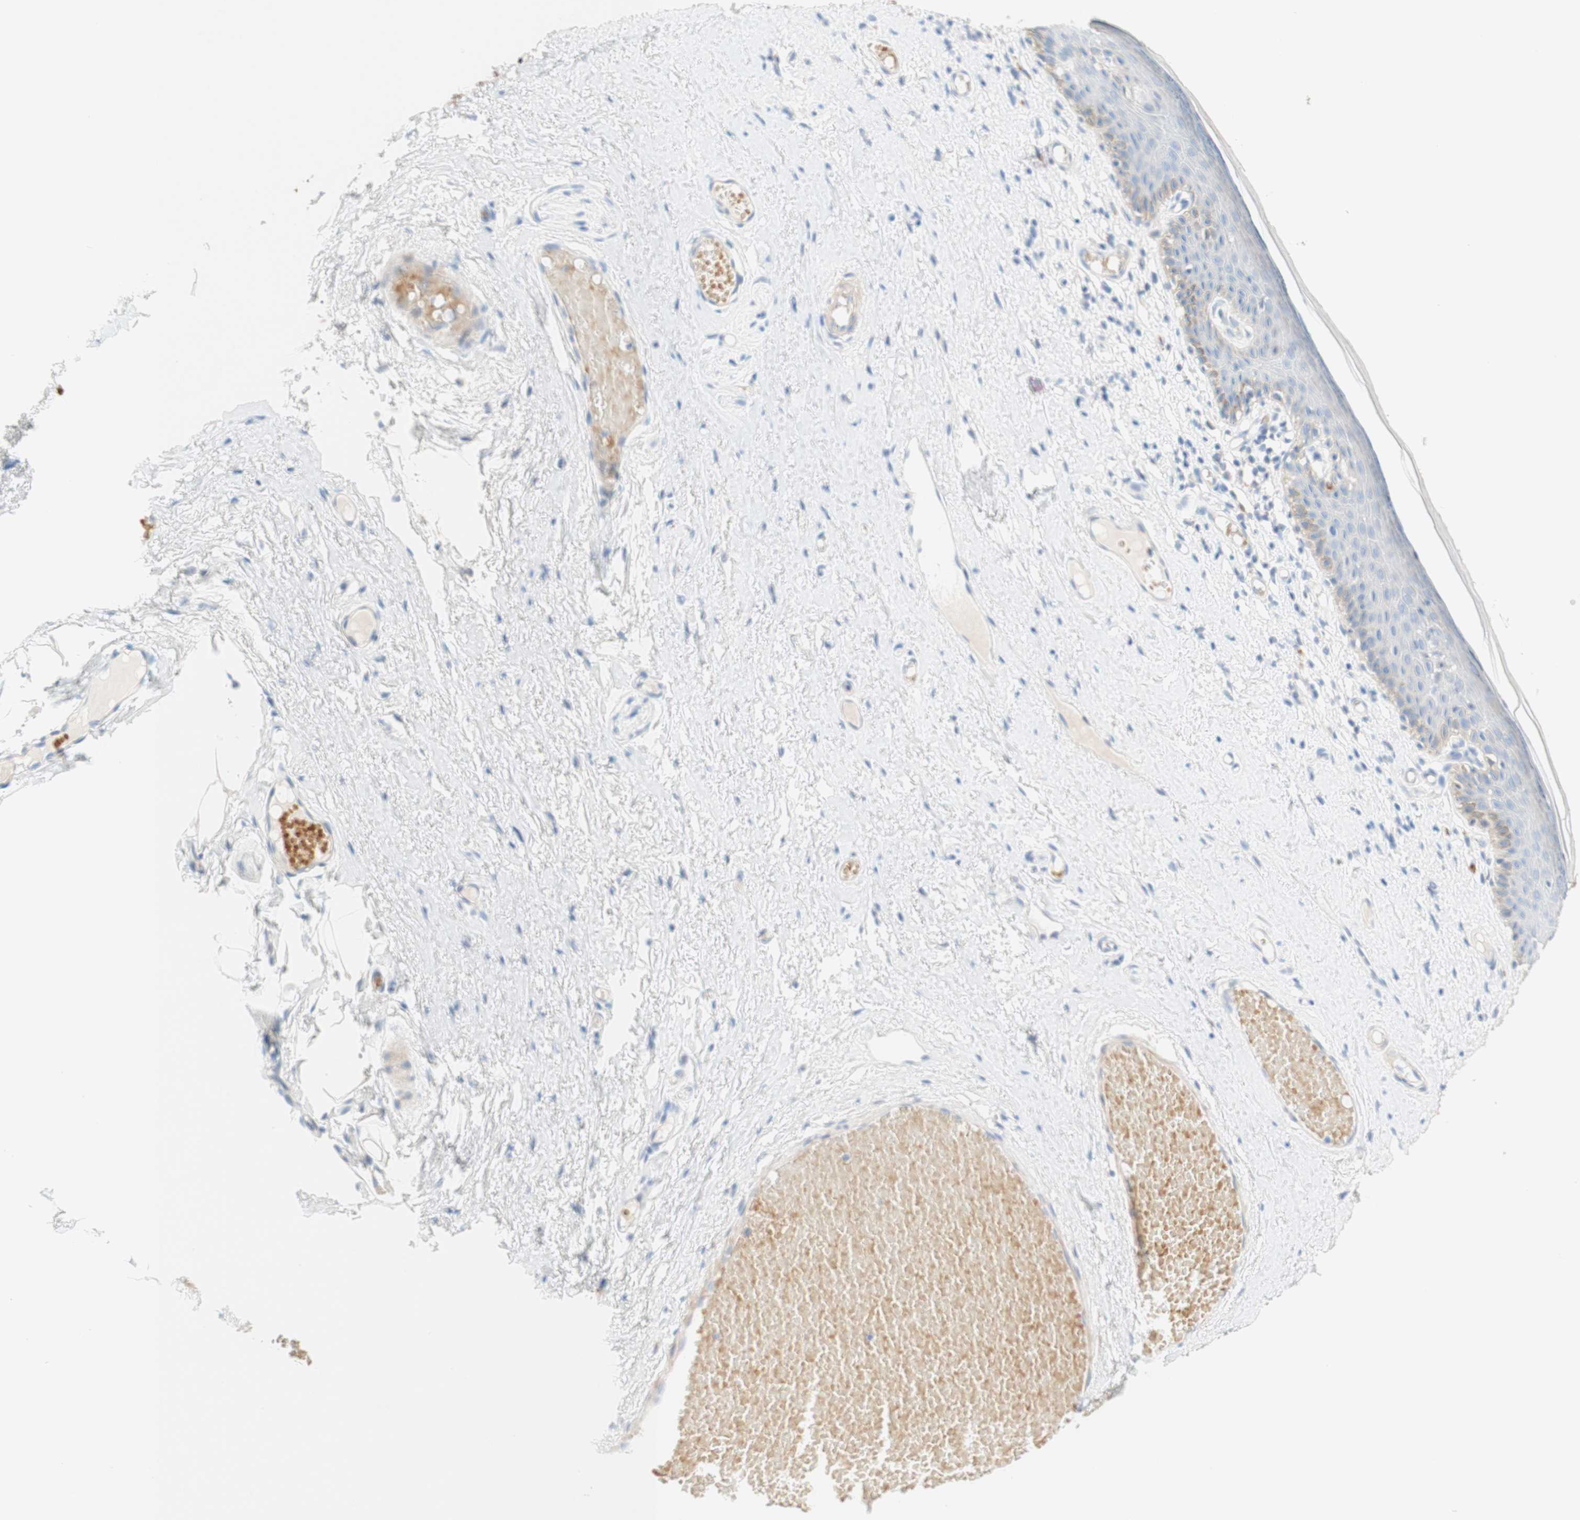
{"staining": {"intensity": "weak", "quantity": "<25%", "location": "cytoplasmic/membranous"}, "tissue": "skin", "cell_type": "Epidermal cells", "image_type": "normal", "snomed": [{"axis": "morphology", "description": "Normal tissue, NOS"}, {"axis": "topography", "description": "Vulva"}], "caption": "Immunohistochemical staining of benign human skin shows no significant staining in epidermal cells.", "gene": "ENTREP2", "patient": {"sex": "female", "age": 54}}